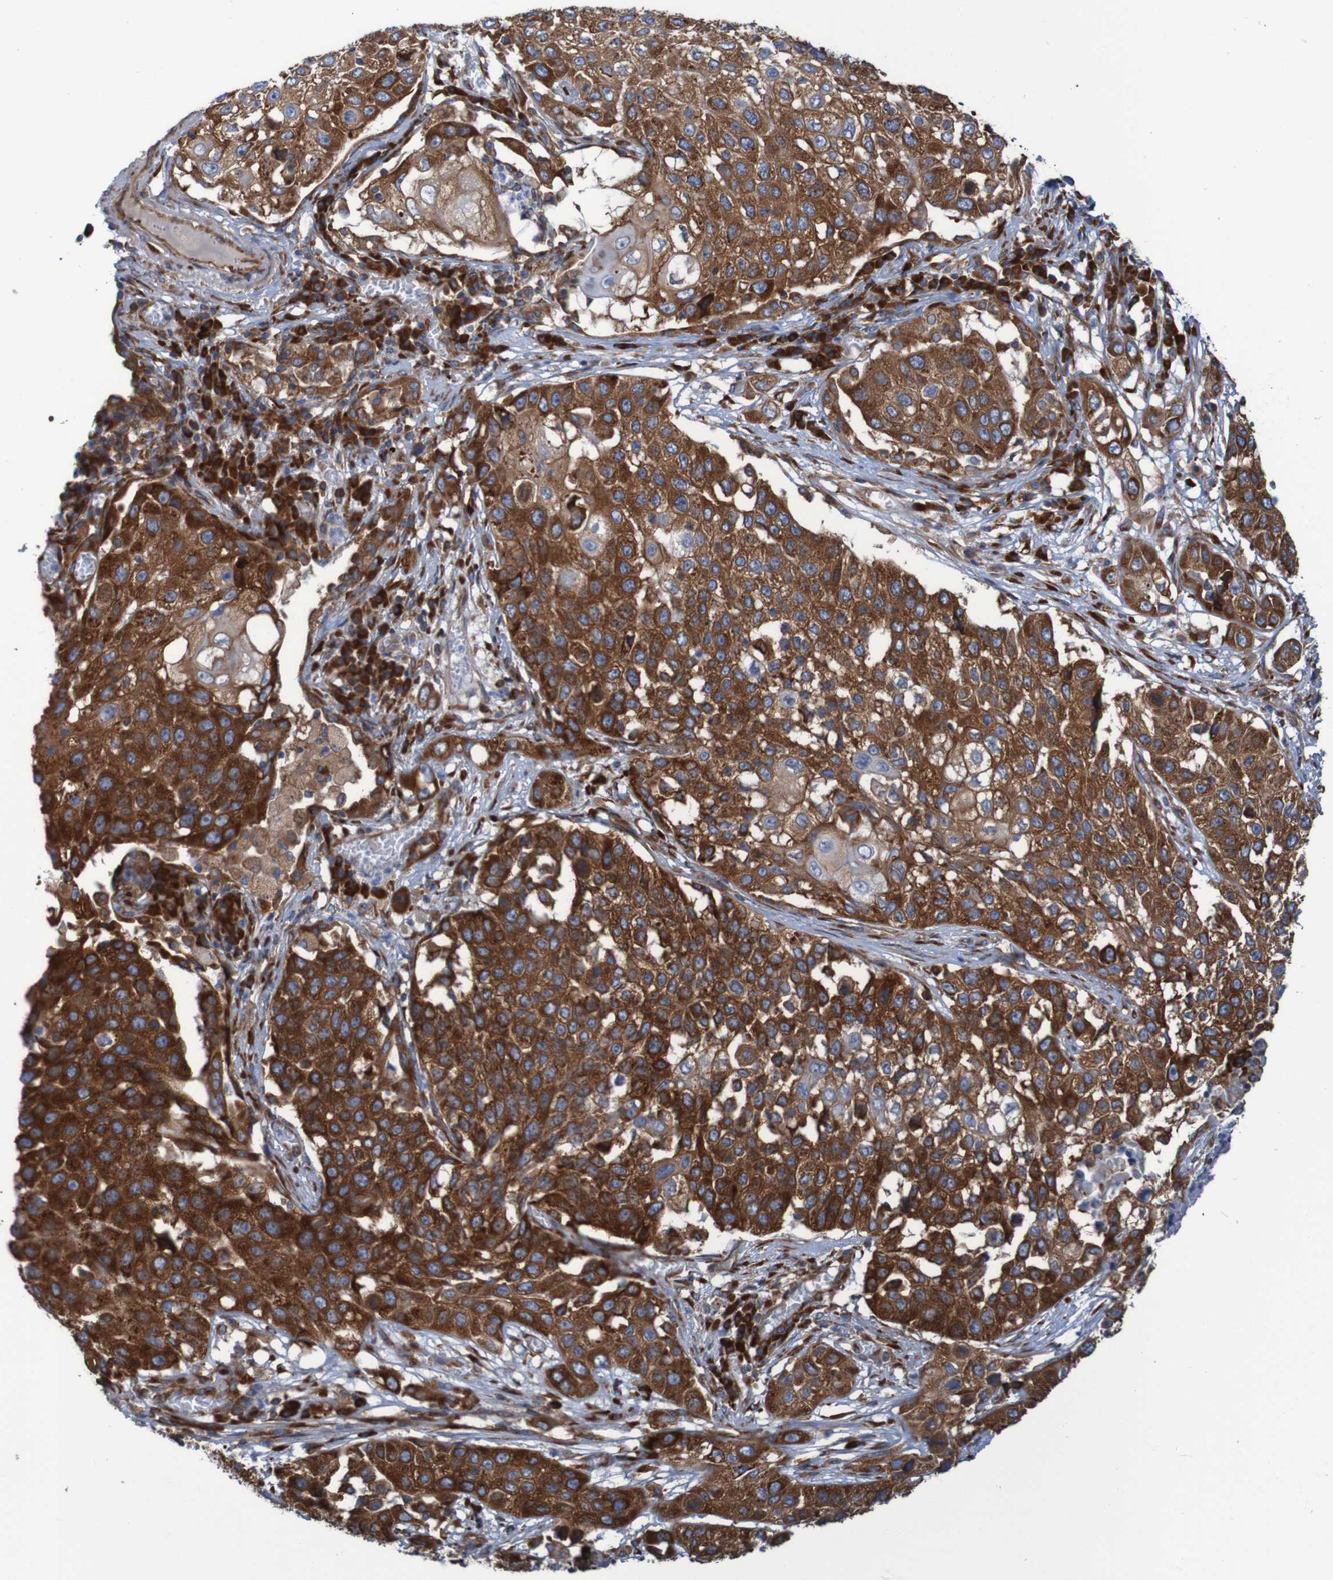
{"staining": {"intensity": "strong", "quantity": ">75%", "location": "cytoplasmic/membranous"}, "tissue": "lung cancer", "cell_type": "Tumor cells", "image_type": "cancer", "snomed": [{"axis": "morphology", "description": "Squamous cell carcinoma, NOS"}, {"axis": "topography", "description": "Lung"}], "caption": "Immunohistochemistry micrograph of neoplastic tissue: human squamous cell carcinoma (lung) stained using IHC exhibits high levels of strong protein expression localized specifically in the cytoplasmic/membranous of tumor cells, appearing as a cytoplasmic/membranous brown color.", "gene": "RPL10", "patient": {"sex": "male", "age": 71}}